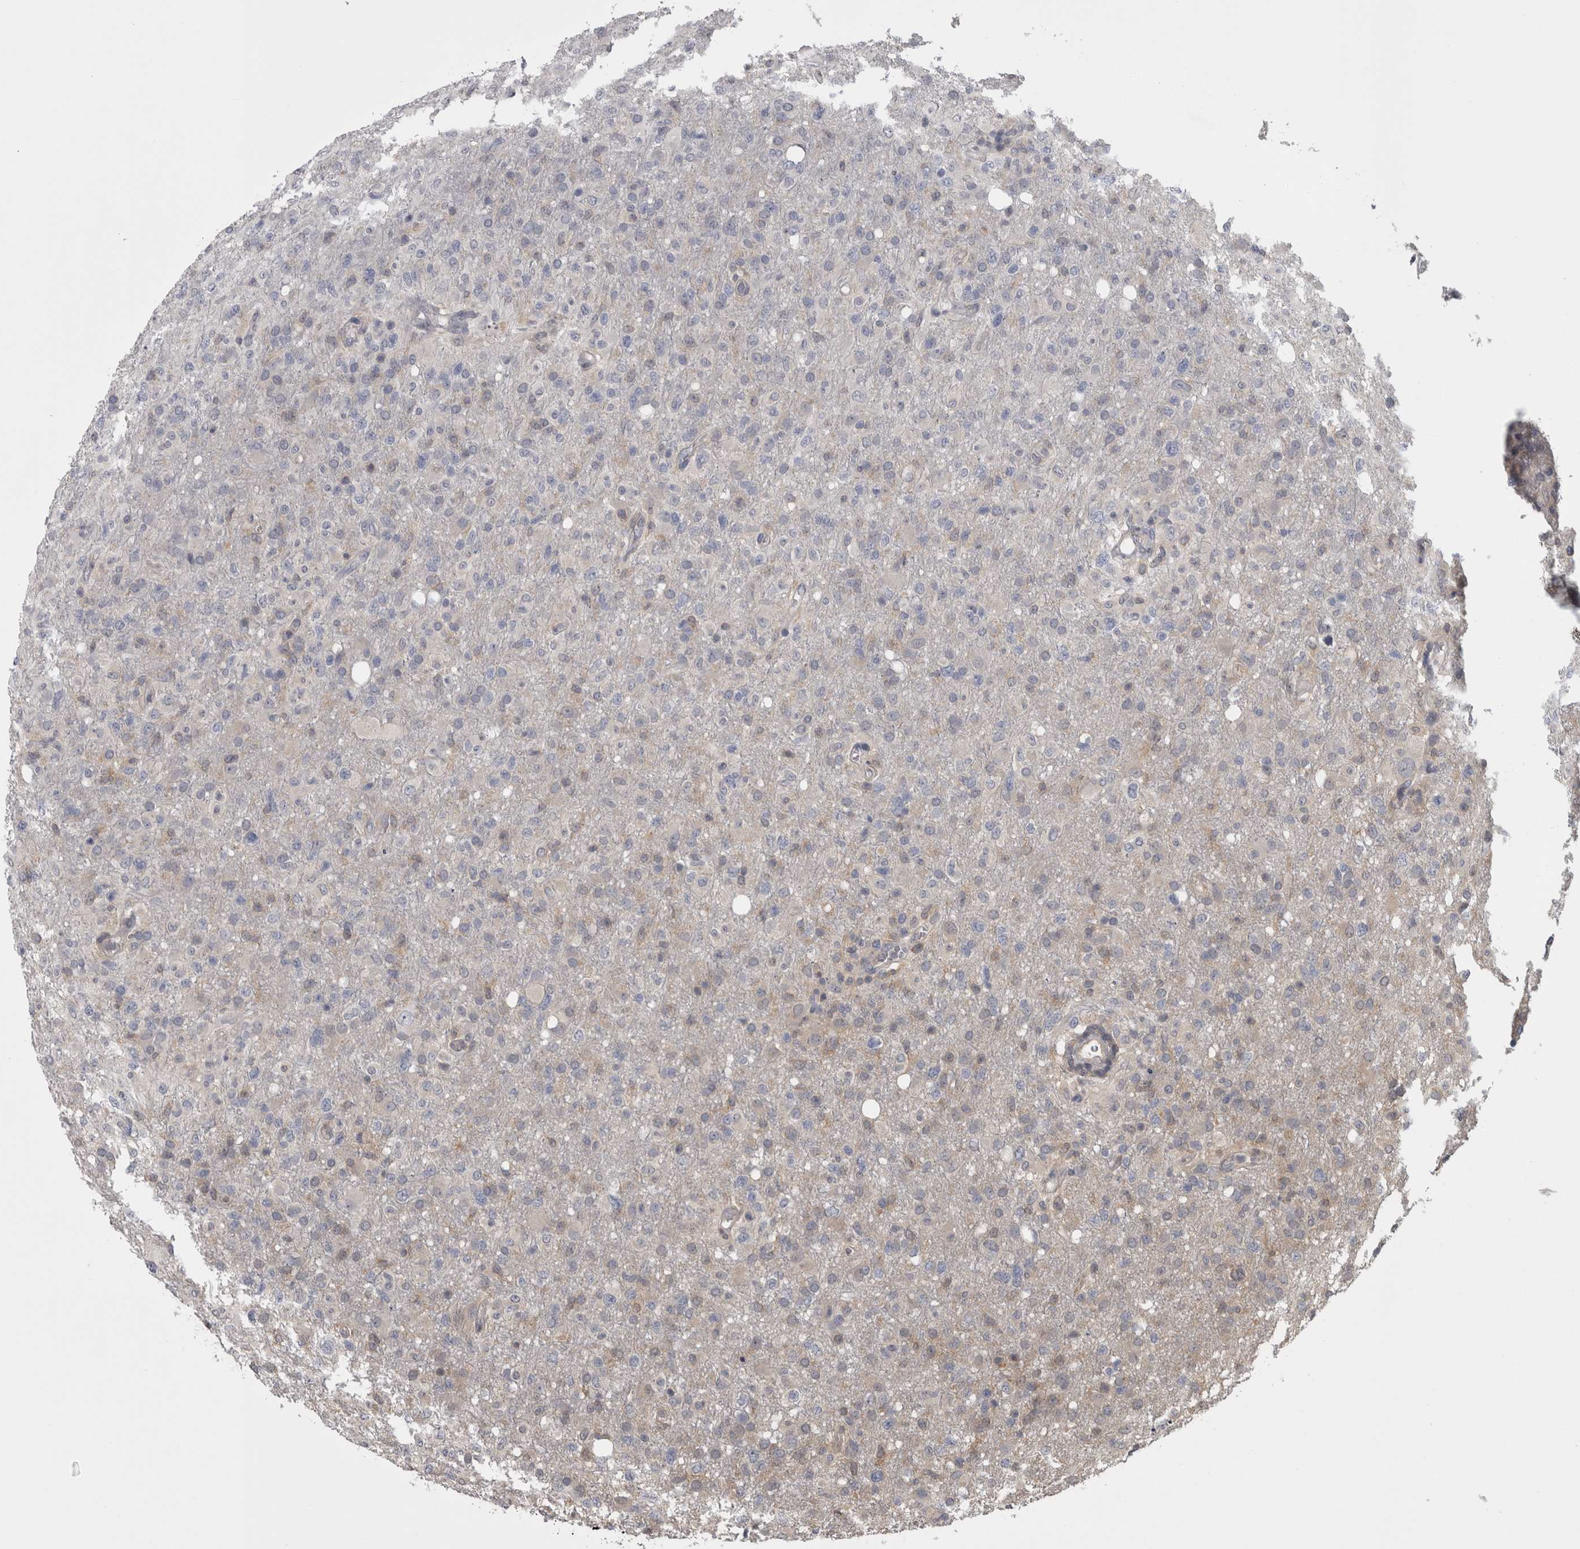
{"staining": {"intensity": "negative", "quantity": "none", "location": "none"}, "tissue": "glioma", "cell_type": "Tumor cells", "image_type": "cancer", "snomed": [{"axis": "morphology", "description": "Glioma, malignant, High grade"}, {"axis": "topography", "description": "Brain"}], "caption": "Tumor cells show no significant protein positivity in glioma.", "gene": "APRT", "patient": {"sex": "female", "age": 57}}